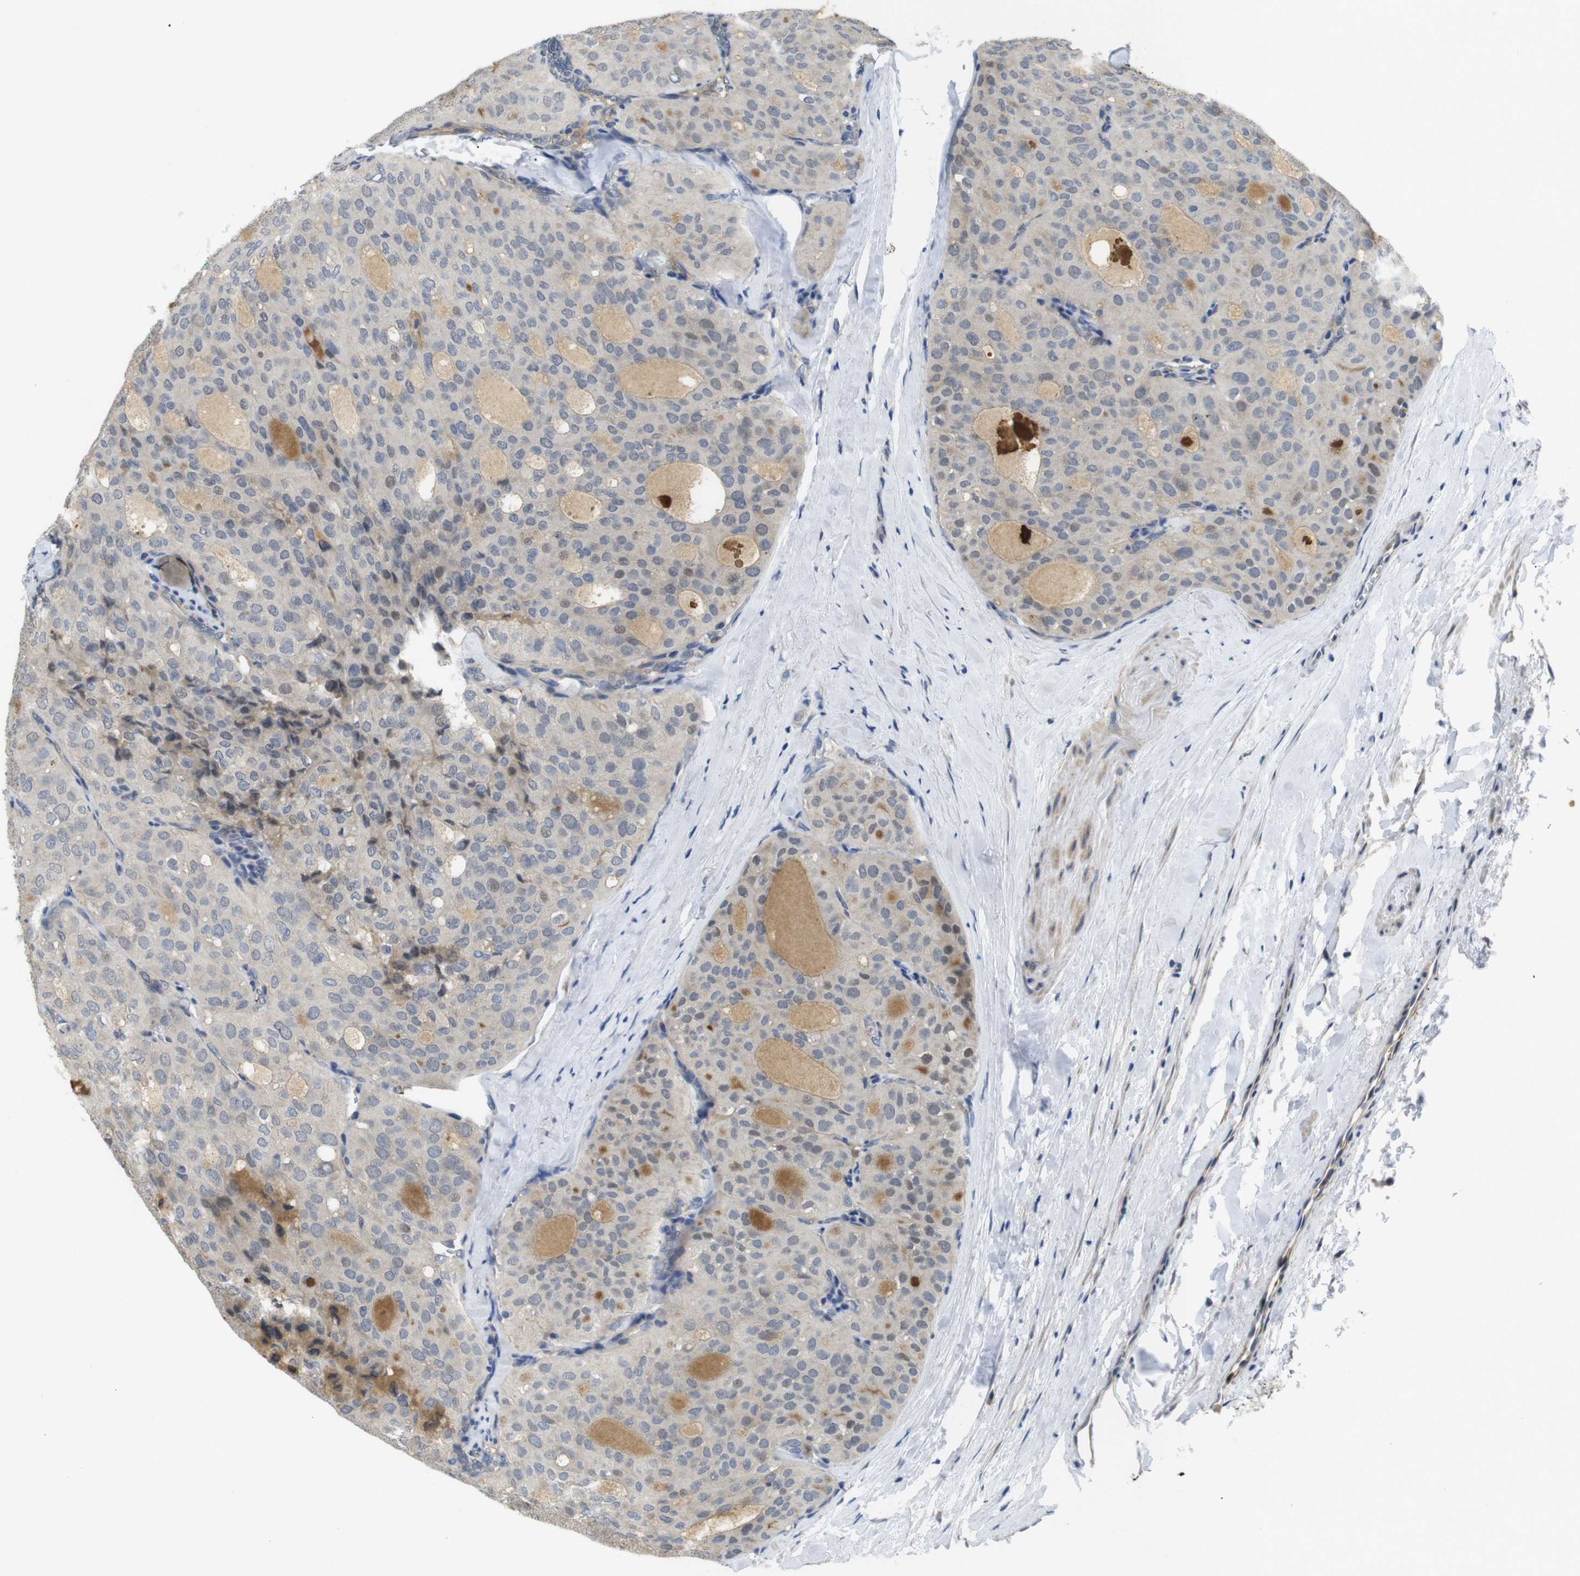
{"staining": {"intensity": "weak", "quantity": "<25%", "location": "nuclear"}, "tissue": "thyroid cancer", "cell_type": "Tumor cells", "image_type": "cancer", "snomed": [{"axis": "morphology", "description": "Follicular adenoma carcinoma, NOS"}, {"axis": "topography", "description": "Thyroid gland"}], "caption": "Immunohistochemistry of thyroid follicular adenoma carcinoma exhibits no staining in tumor cells.", "gene": "FNTA", "patient": {"sex": "male", "age": 75}}